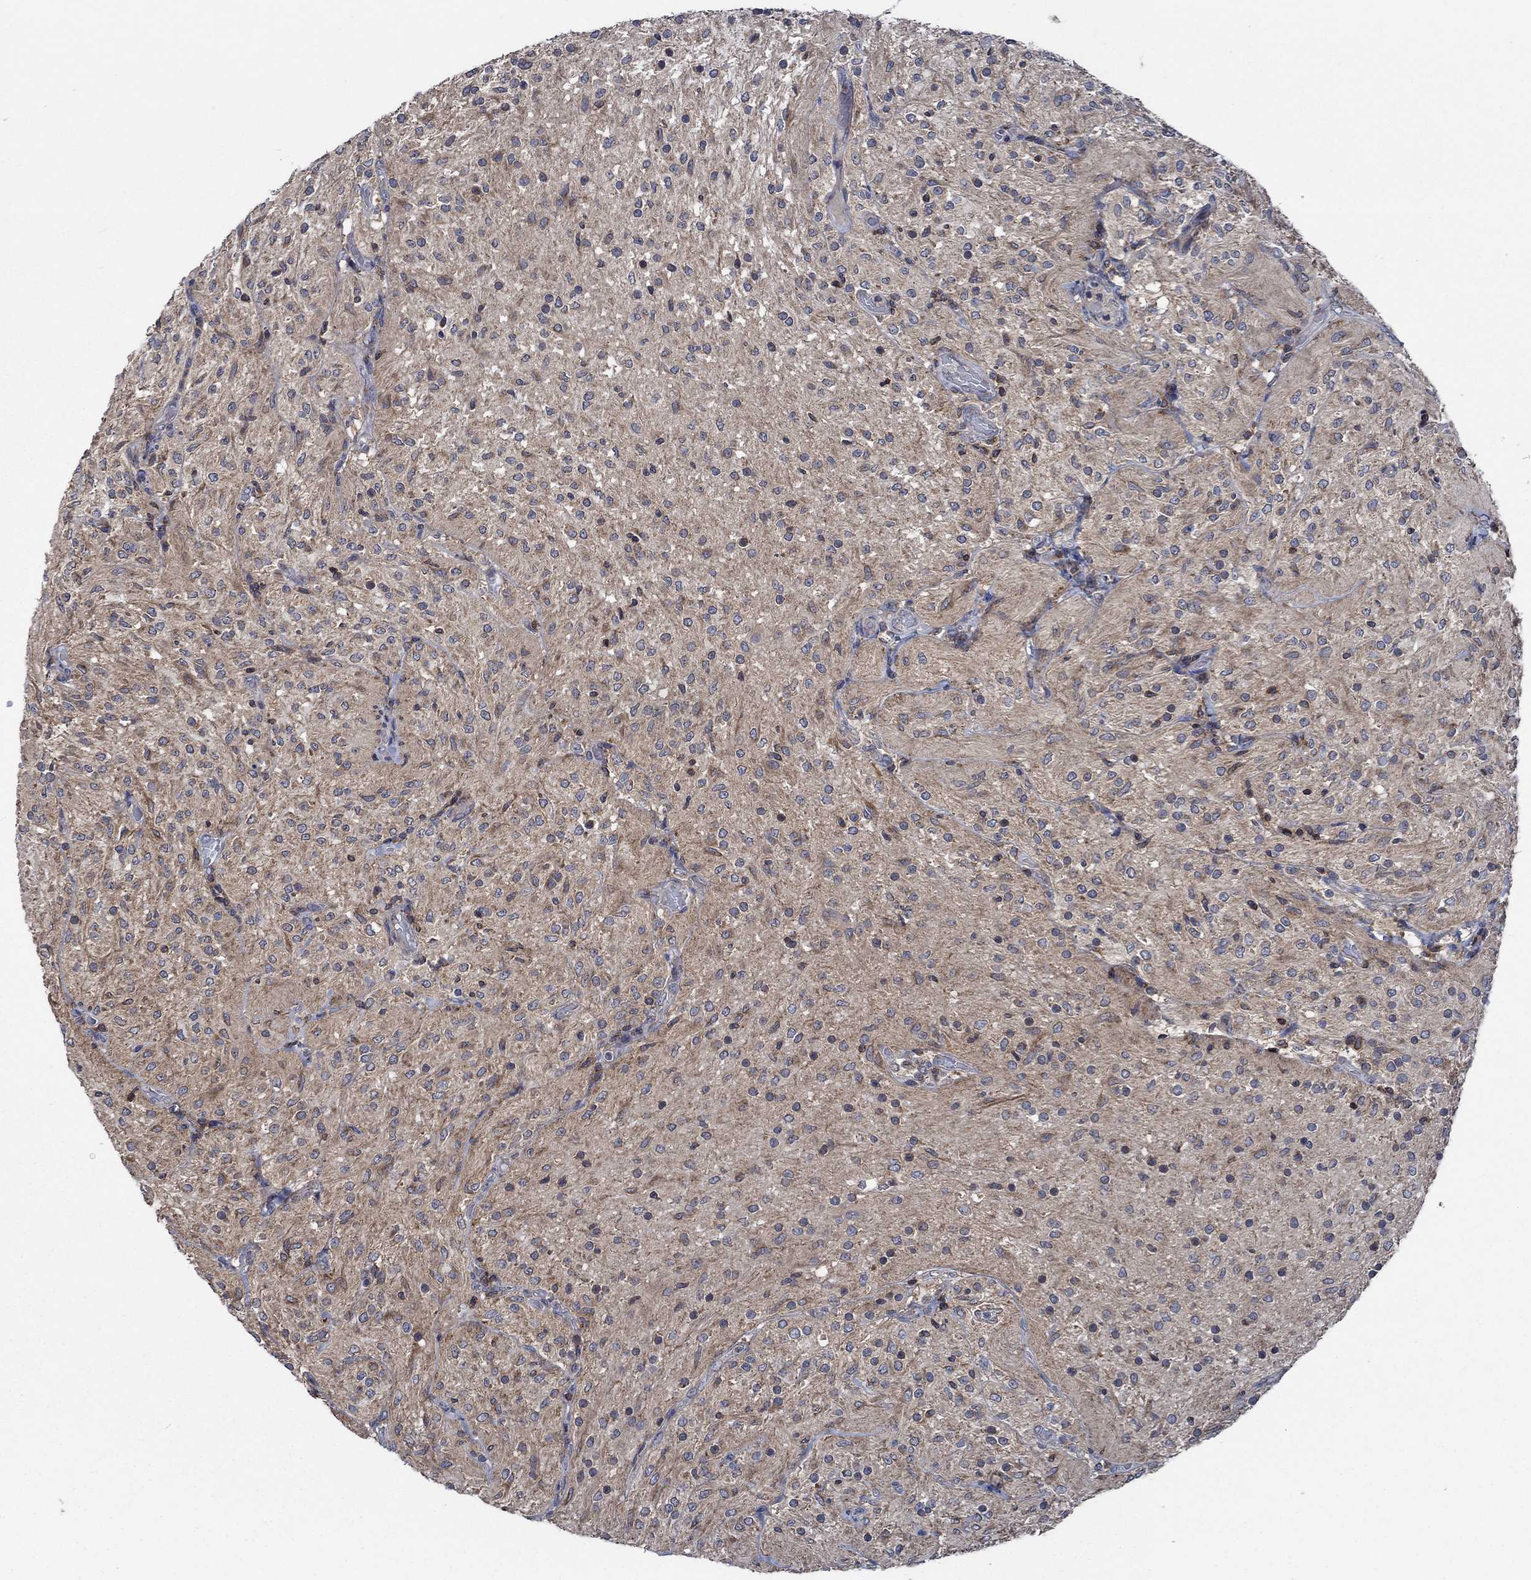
{"staining": {"intensity": "negative", "quantity": "none", "location": "none"}, "tissue": "glioma", "cell_type": "Tumor cells", "image_type": "cancer", "snomed": [{"axis": "morphology", "description": "Glioma, malignant, Low grade"}, {"axis": "topography", "description": "Brain"}], "caption": "This is an immunohistochemistry (IHC) micrograph of human glioma. There is no staining in tumor cells.", "gene": "STXBP6", "patient": {"sex": "male", "age": 3}}